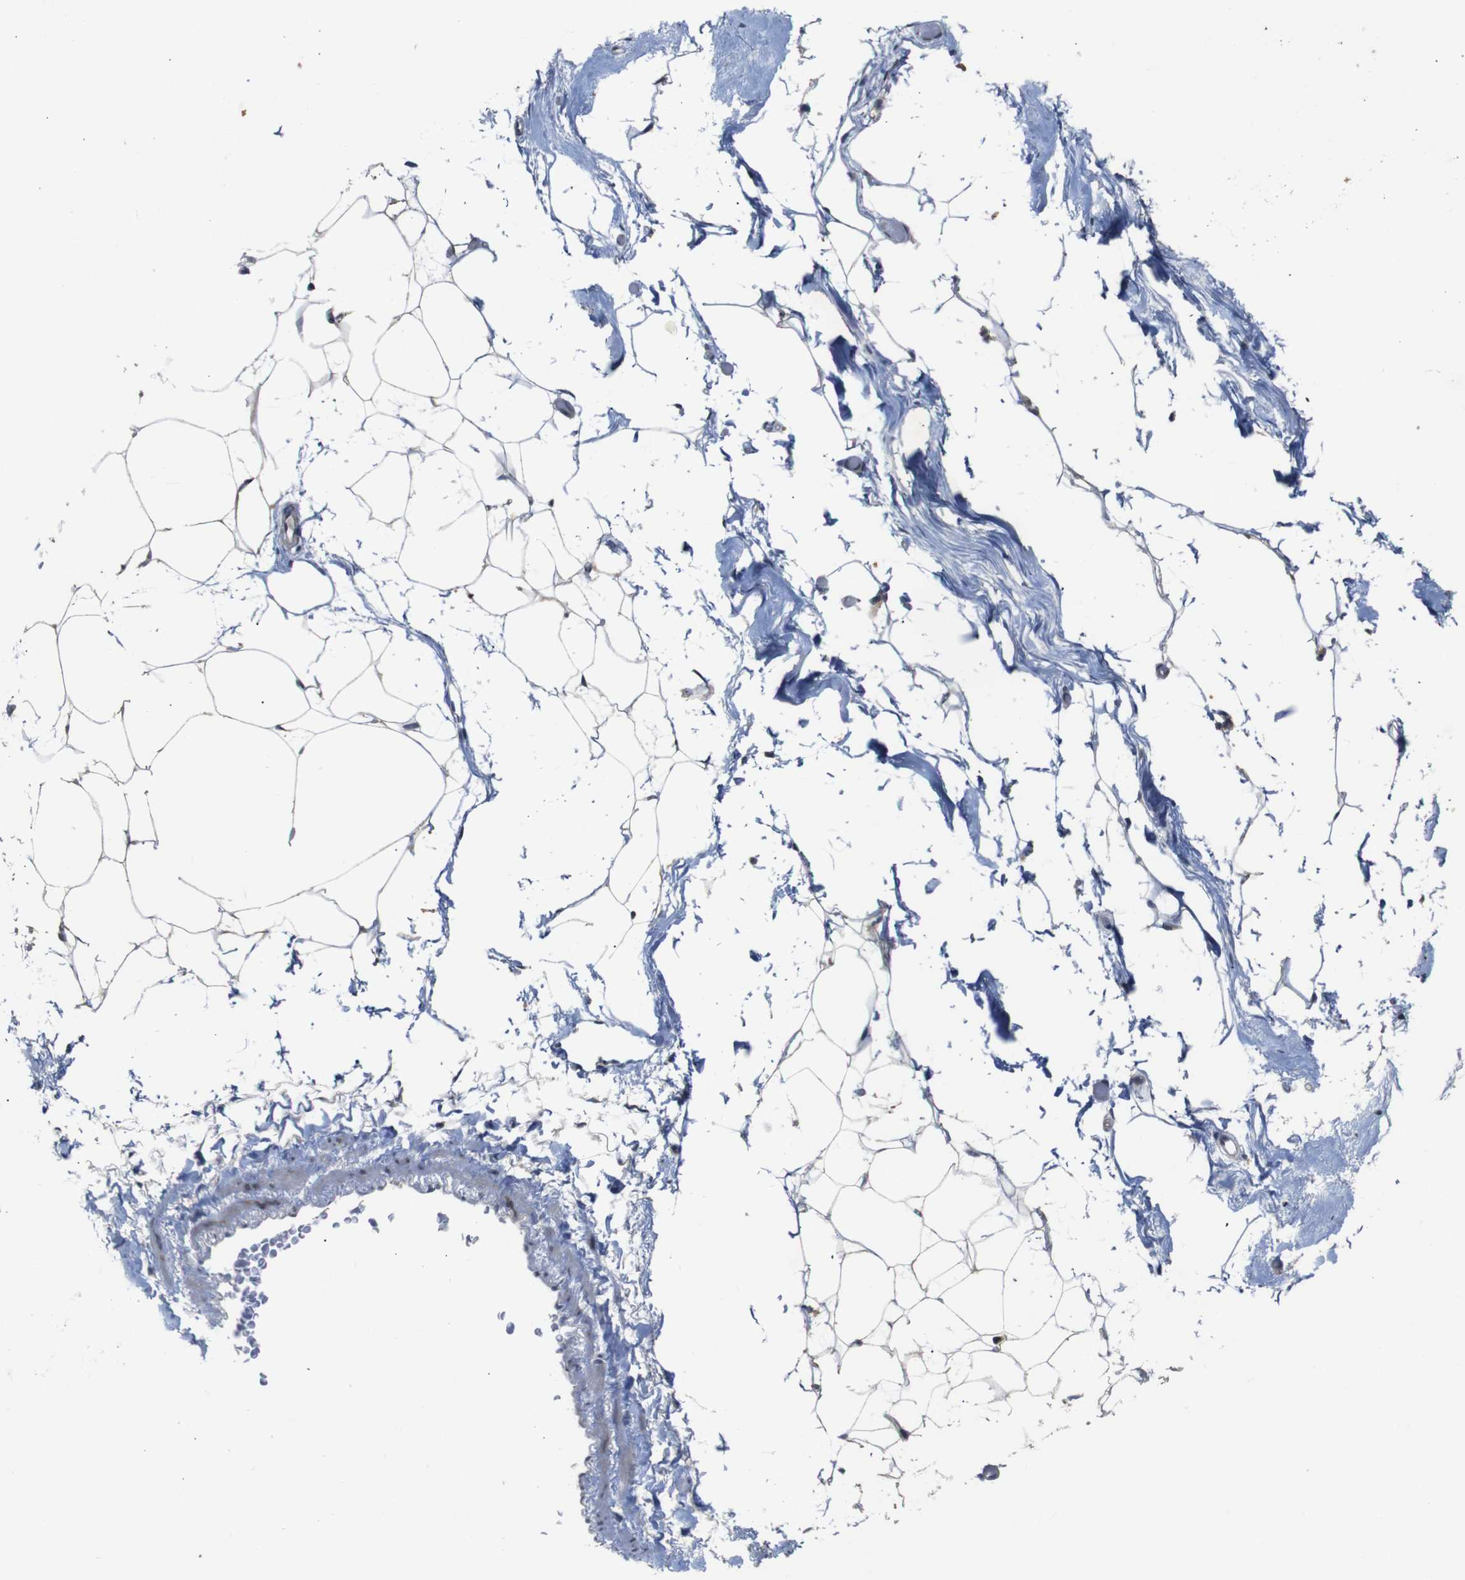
{"staining": {"intensity": "negative", "quantity": "none", "location": "none"}, "tissue": "adipose tissue", "cell_type": "Adipocytes", "image_type": "normal", "snomed": [{"axis": "morphology", "description": "Normal tissue, NOS"}, {"axis": "topography", "description": "Breast"}, {"axis": "topography", "description": "Soft tissue"}], "caption": "High power microscopy micrograph of an immunohistochemistry histopathology image of normal adipose tissue, revealing no significant positivity in adipocytes. (Stains: DAB immunohistochemistry (IHC) with hematoxylin counter stain, Microscopy: brightfield microscopy at high magnification).", "gene": "ATP7B", "patient": {"sex": "female", "age": 75}}